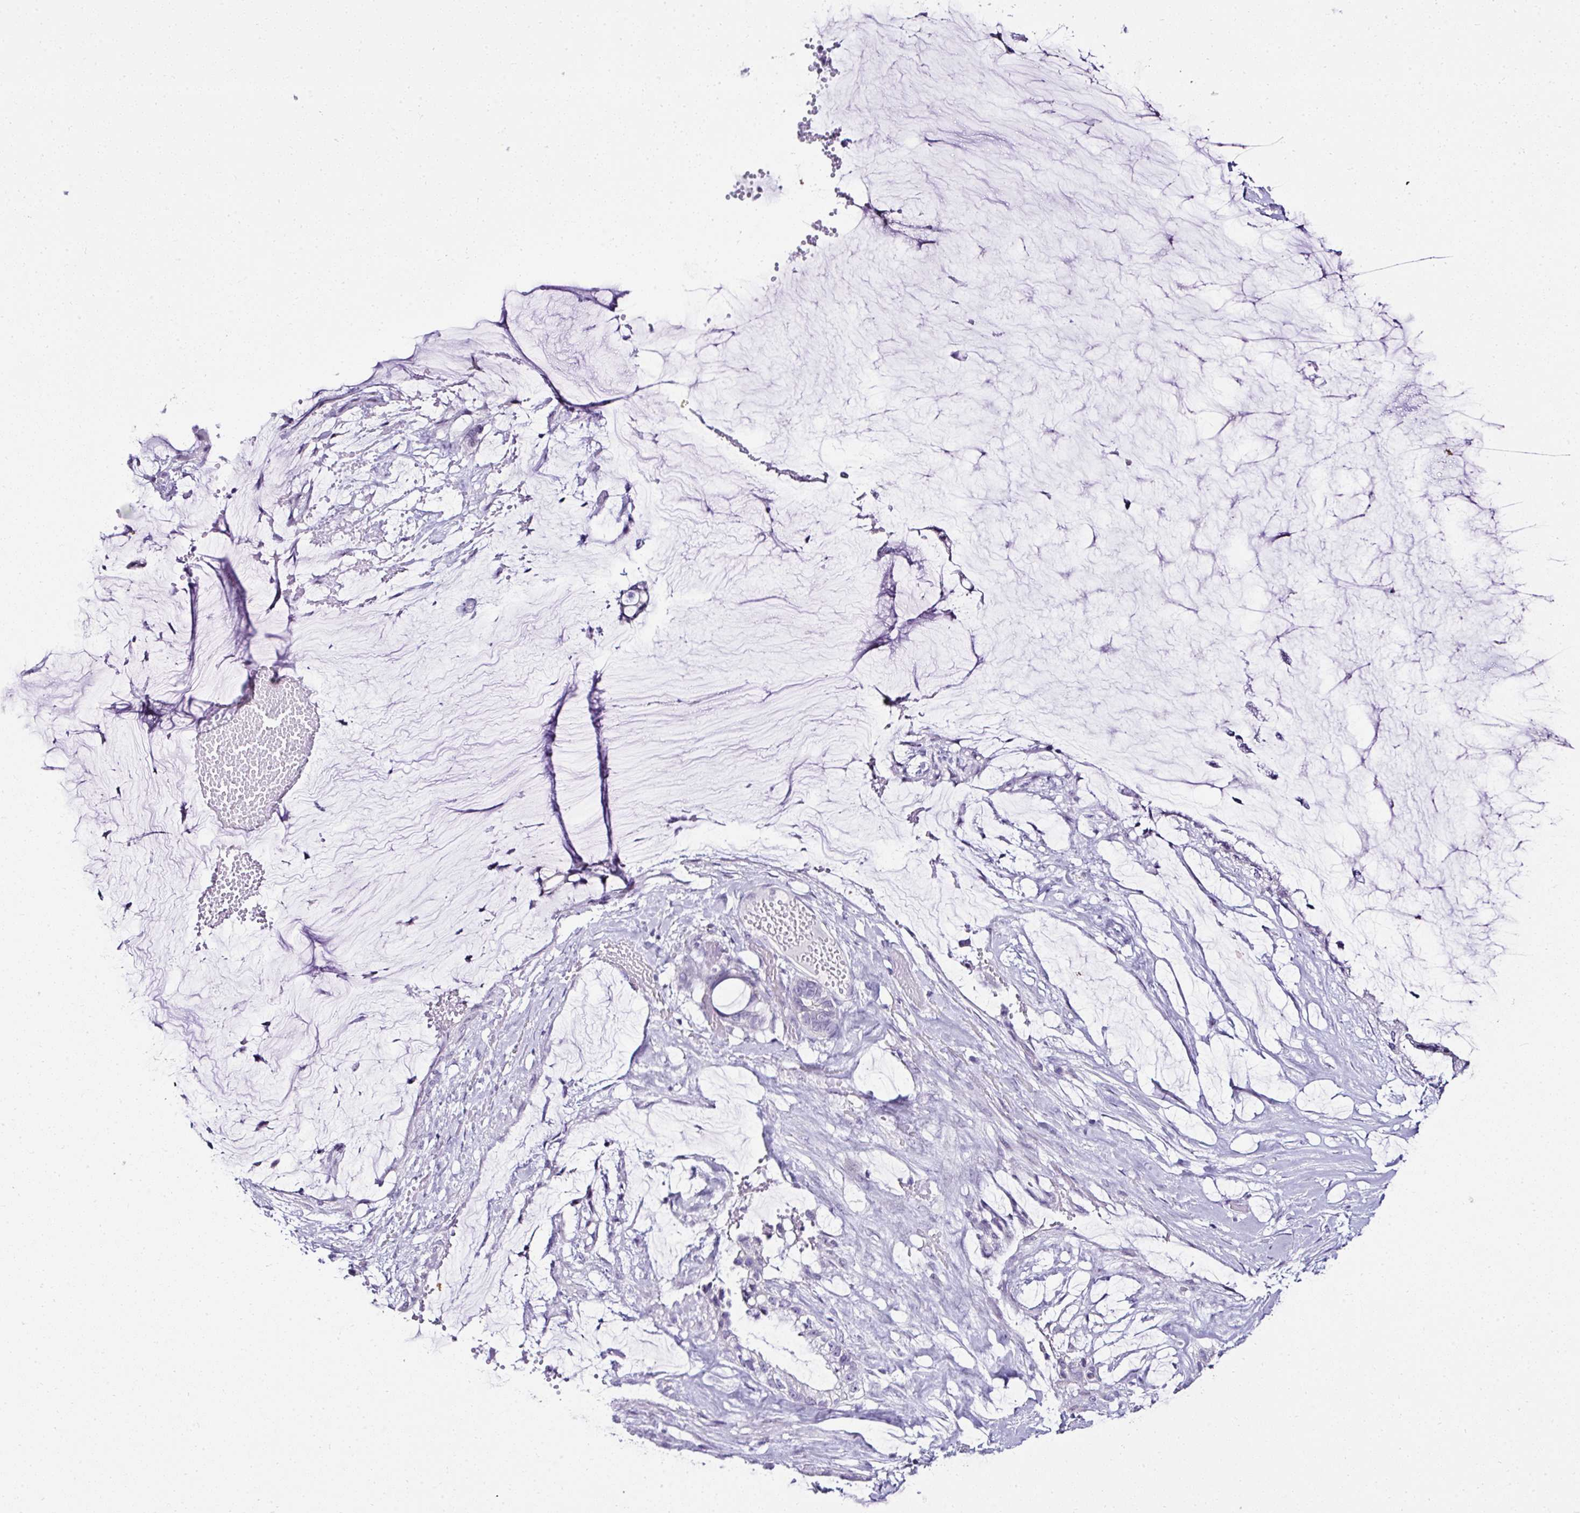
{"staining": {"intensity": "negative", "quantity": "none", "location": "none"}, "tissue": "ovarian cancer", "cell_type": "Tumor cells", "image_type": "cancer", "snomed": [{"axis": "morphology", "description": "Cystadenocarcinoma, mucinous, NOS"}, {"axis": "topography", "description": "Ovary"}], "caption": "IHC image of neoplastic tissue: mucinous cystadenocarcinoma (ovarian) stained with DAB displays no significant protein positivity in tumor cells.", "gene": "RNF183", "patient": {"sex": "female", "age": 39}}